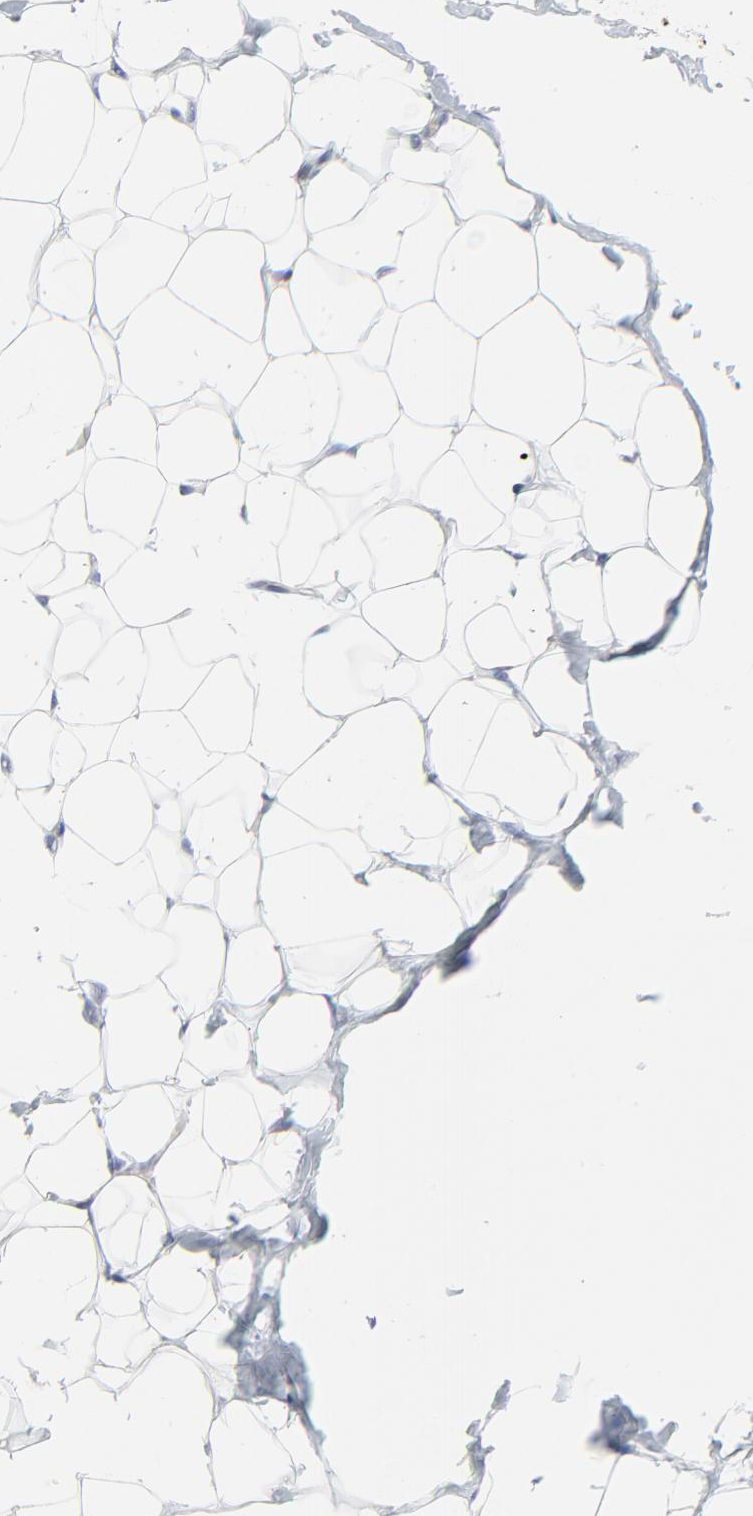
{"staining": {"intensity": "negative", "quantity": "none", "location": "none"}, "tissue": "adipose tissue", "cell_type": "Adipocytes", "image_type": "normal", "snomed": [{"axis": "morphology", "description": "Normal tissue, NOS"}, {"axis": "topography", "description": "Soft tissue"}], "caption": "Adipocytes show no significant expression in benign adipose tissue. (DAB IHC with hematoxylin counter stain).", "gene": "LNX1", "patient": {"sex": "male", "age": 26}}